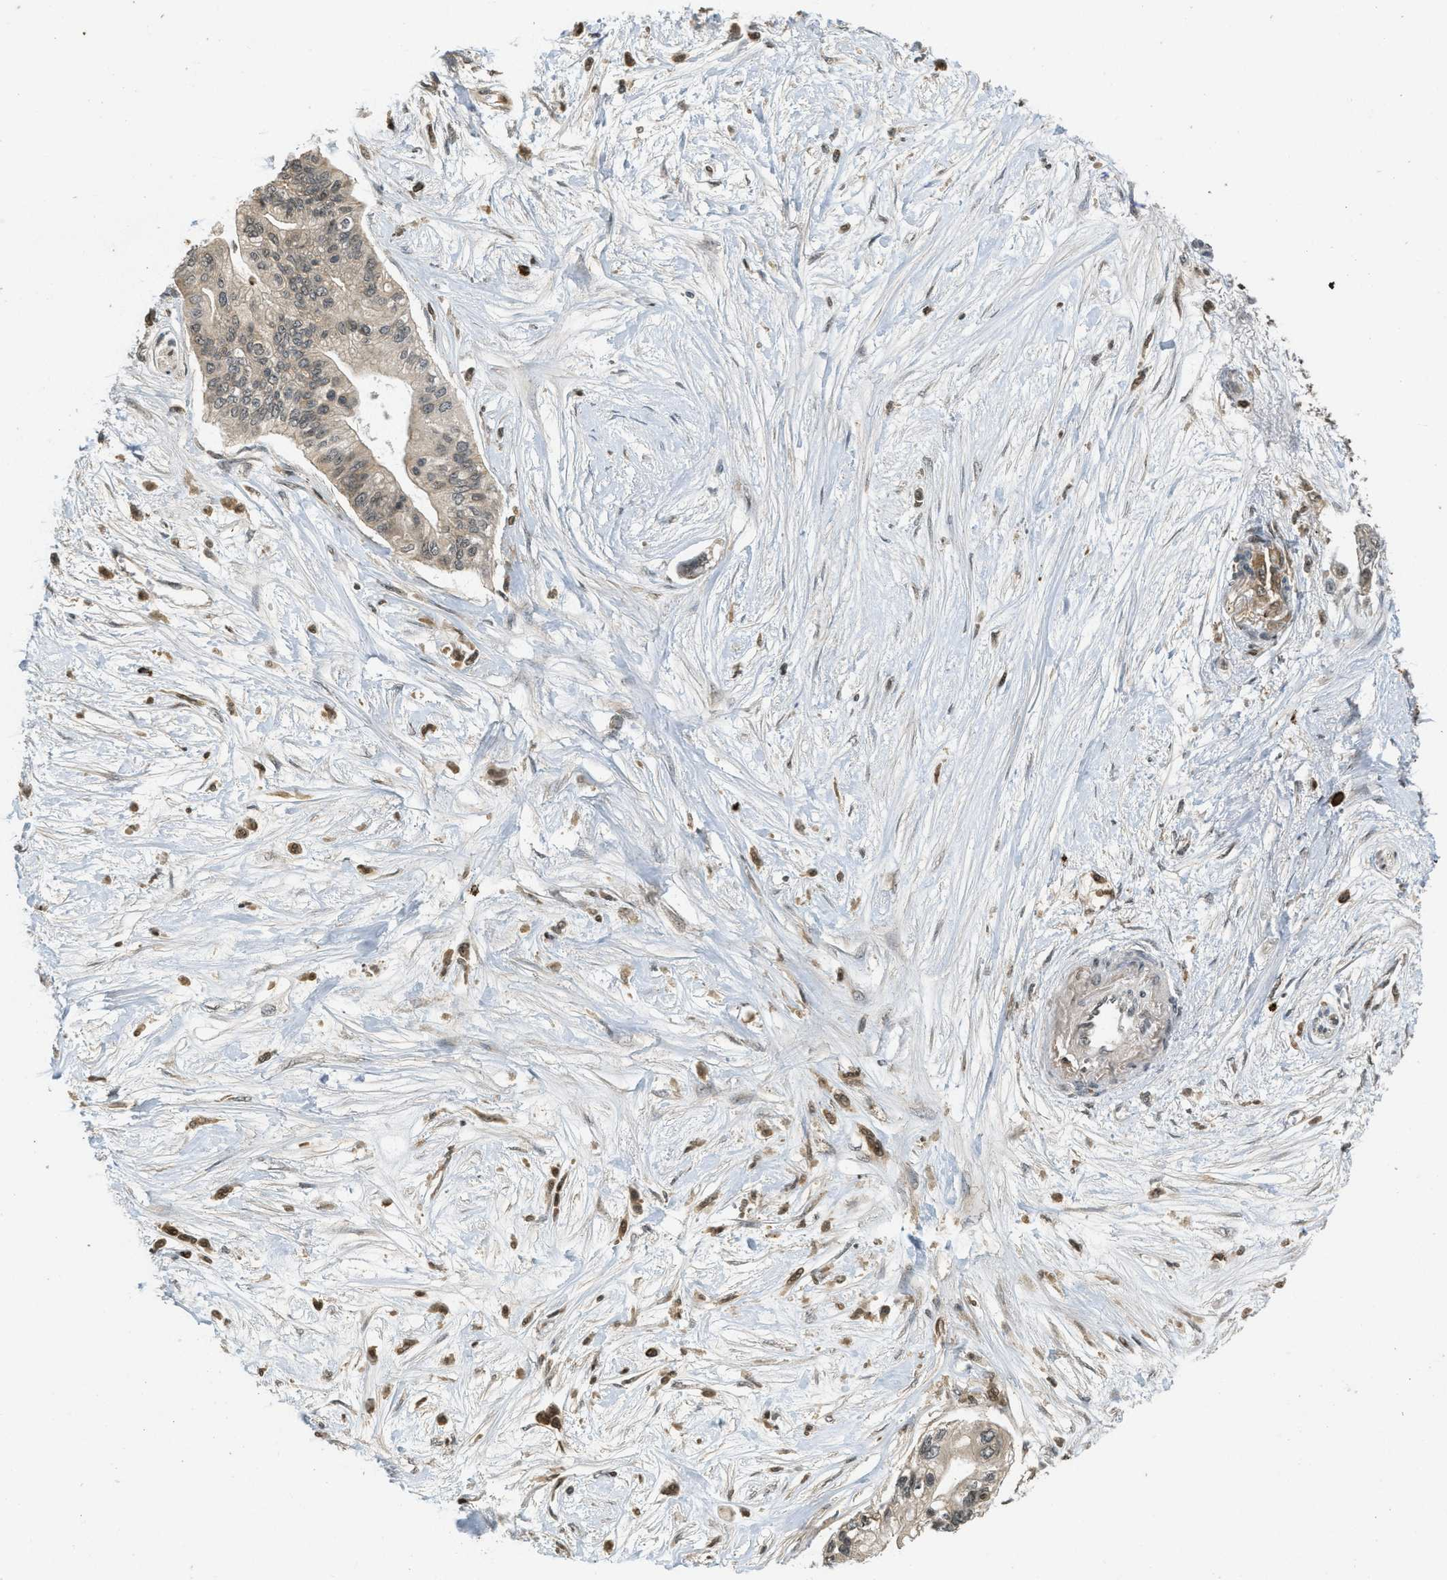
{"staining": {"intensity": "moderate", "quantity": ">75%", "location": "cytoplasmic/membranous"}, "tissue": "pancreatic cancer", "cell_type": "Tumor cells", "image_type": "cancer", "snomed": [{"axis": "morphology", "description": "Adenocarcinoma, NOS"}, {"axis": "topography", "description": "Pancreas"}], "caption": "IHC micrograph of neoplastic tissue: human adenocarcinoma (pancreatic) stained using immunohistochemistry (IHC) reveals medium levels of moderate protein expression localized specifically in the cytoplasmic/membranous of tumor cells, appearing as a cytoplasmic/membranous brown color.", "gene": "ATG7", "patient": {"sex": "female", "age": 77}}